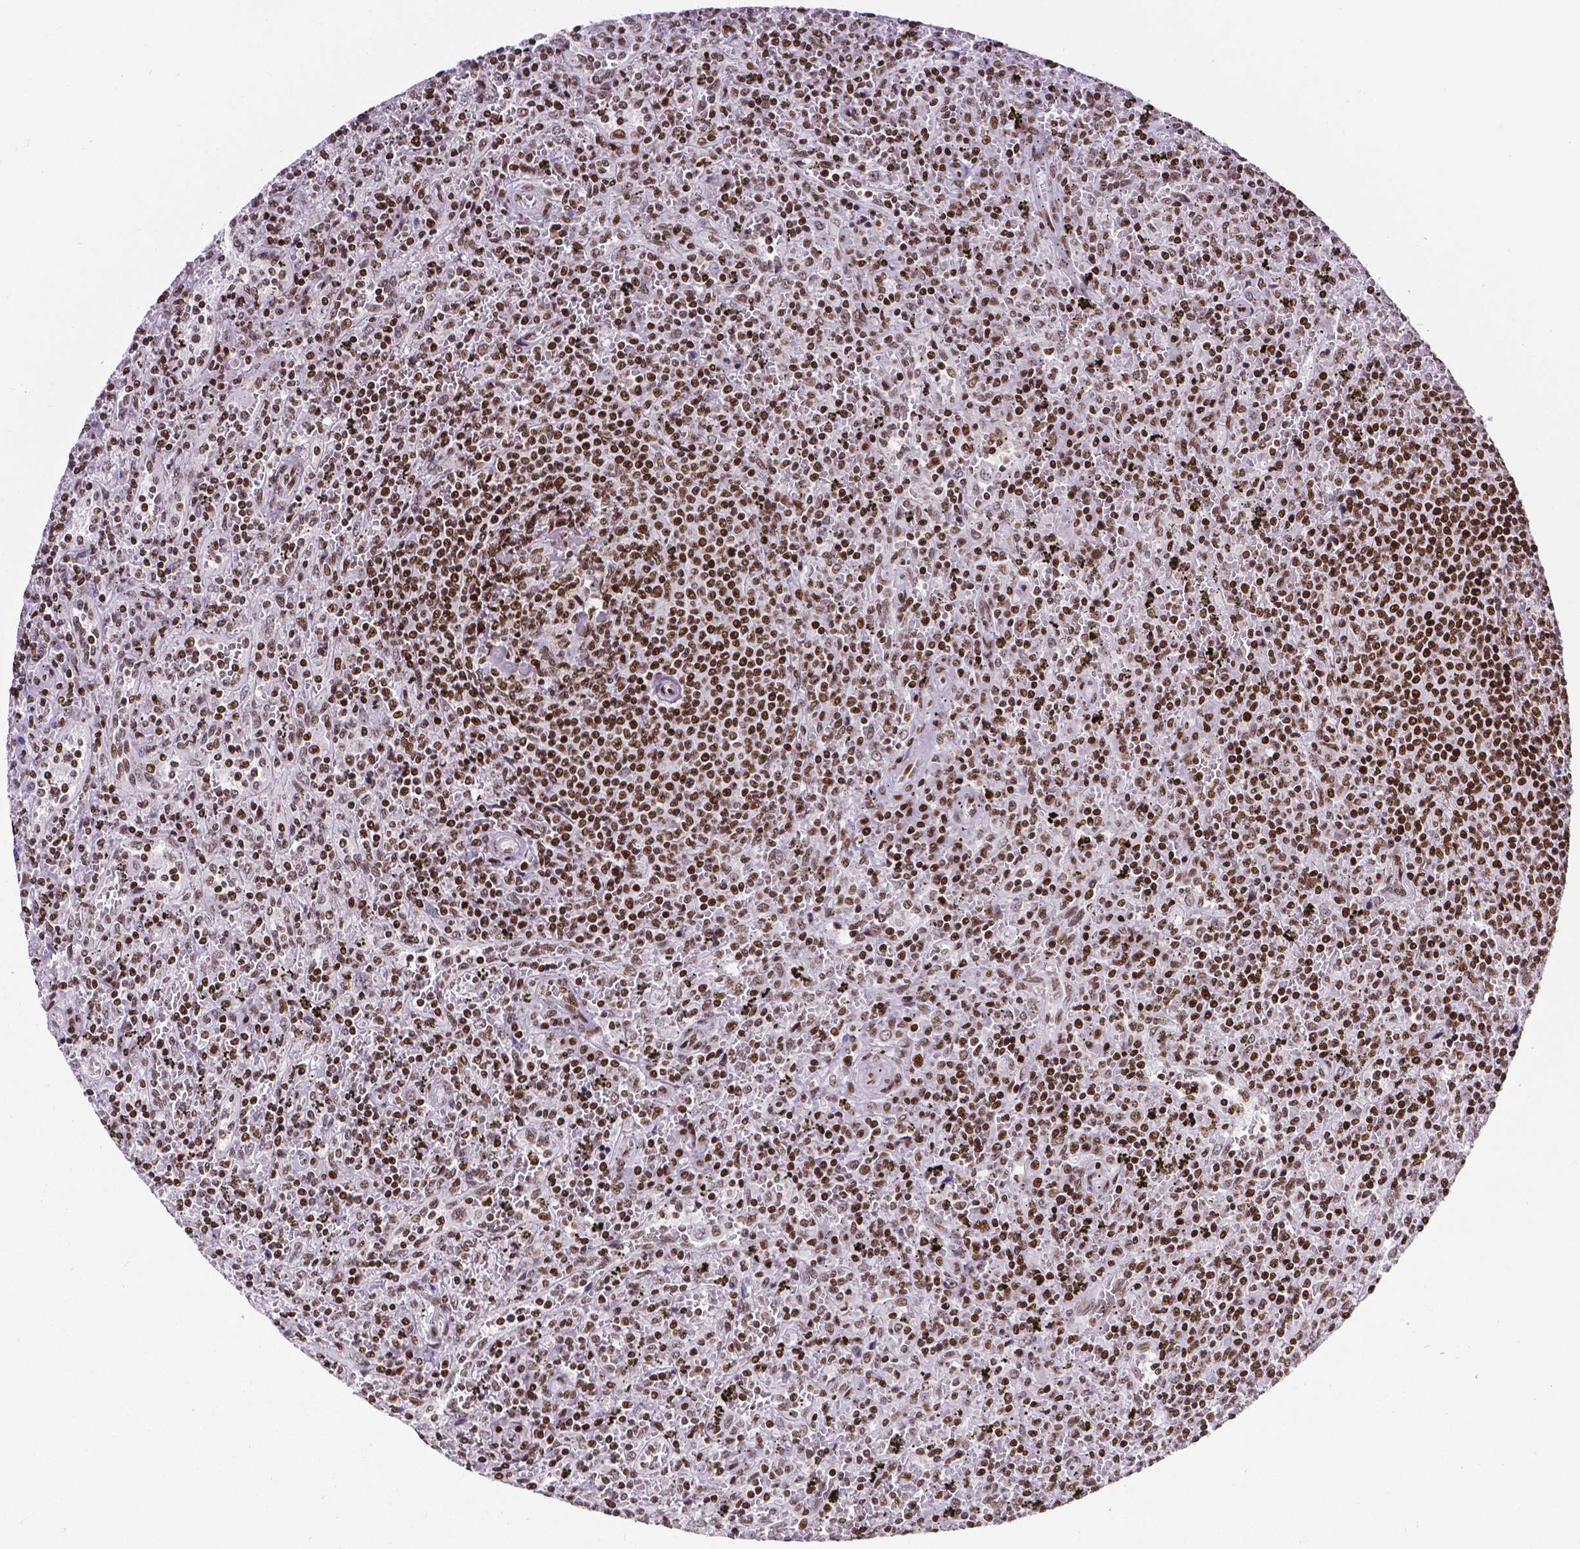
{"staining": {"intensity": "strong", "quantity": "25%-75%", "location": "nuclear"}, "tissue": "lymphoma", "cell_type": "Tumor cells", "image_type": "cancer", "snomed": [{"axis": "morphology", "description": "Malignant lymphoma, non-Hodgkin's type, Low grade"}, {"axis": "topography", "description": "Spleen"}], "caption": "This is a micrograph of immunohistochemistry (IHC) staining of low-grade malignant lymphoma, non-Hodgkin's type, which shows strong staining in the nuclear of tumor cells.", "gene": "CTCF", "patient": {"sex": "male", "age": 62}}